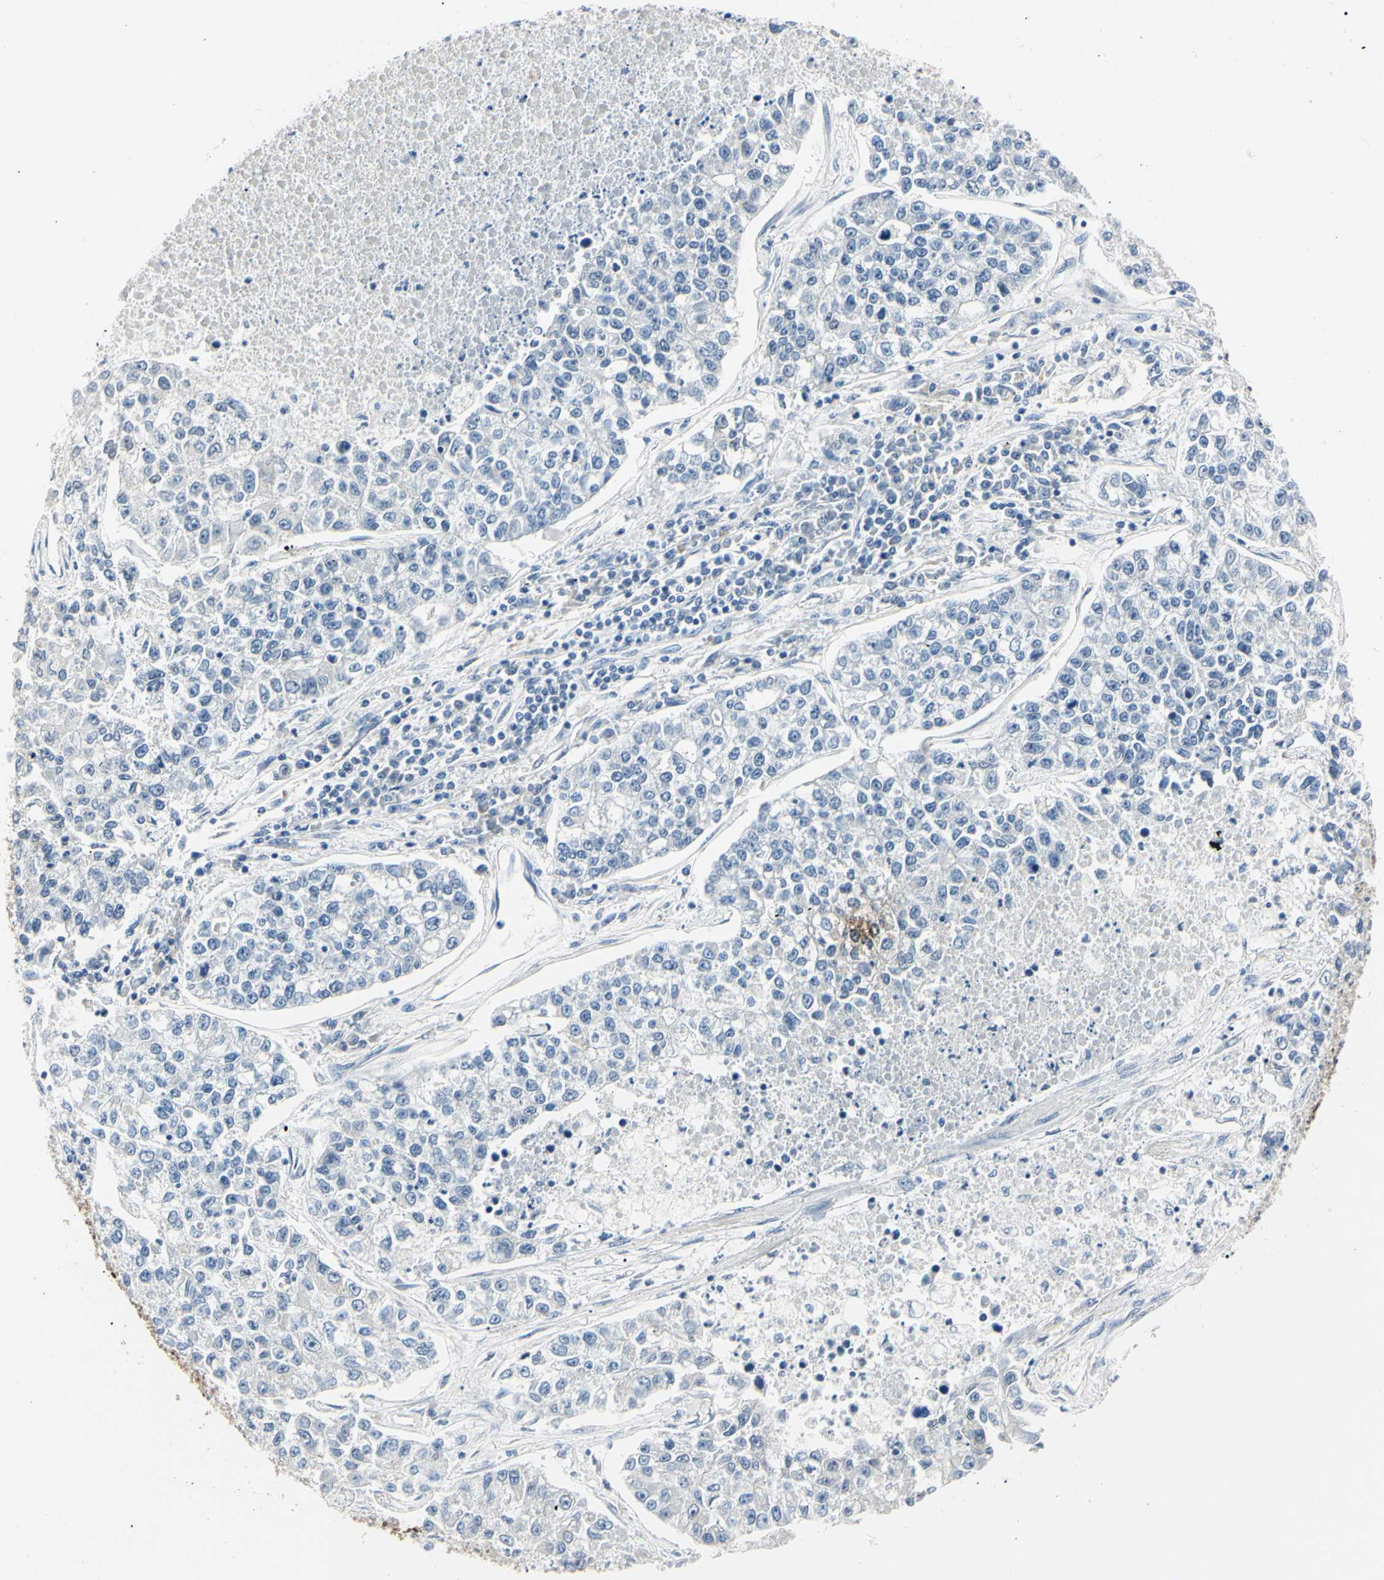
{"staining": {"intensity": "negative", "quantity": "none", "location": "none"}, "tissue": "lung cancer", "cell_type": "Tumor cells", "image_type": "cancer", "snomed": [{"axis": "morphology", "description": "Adenocarcinoma, NOS"}, {"axis": "topography", "description": "Lung"}], "caption": "Human lung cancer (adenocarcinoma) stained for a protein using IHC demonstrates no positivity in tumor cells.", "gene": "AKR1C3", "patient": {"sex": "male", "age": 49}}